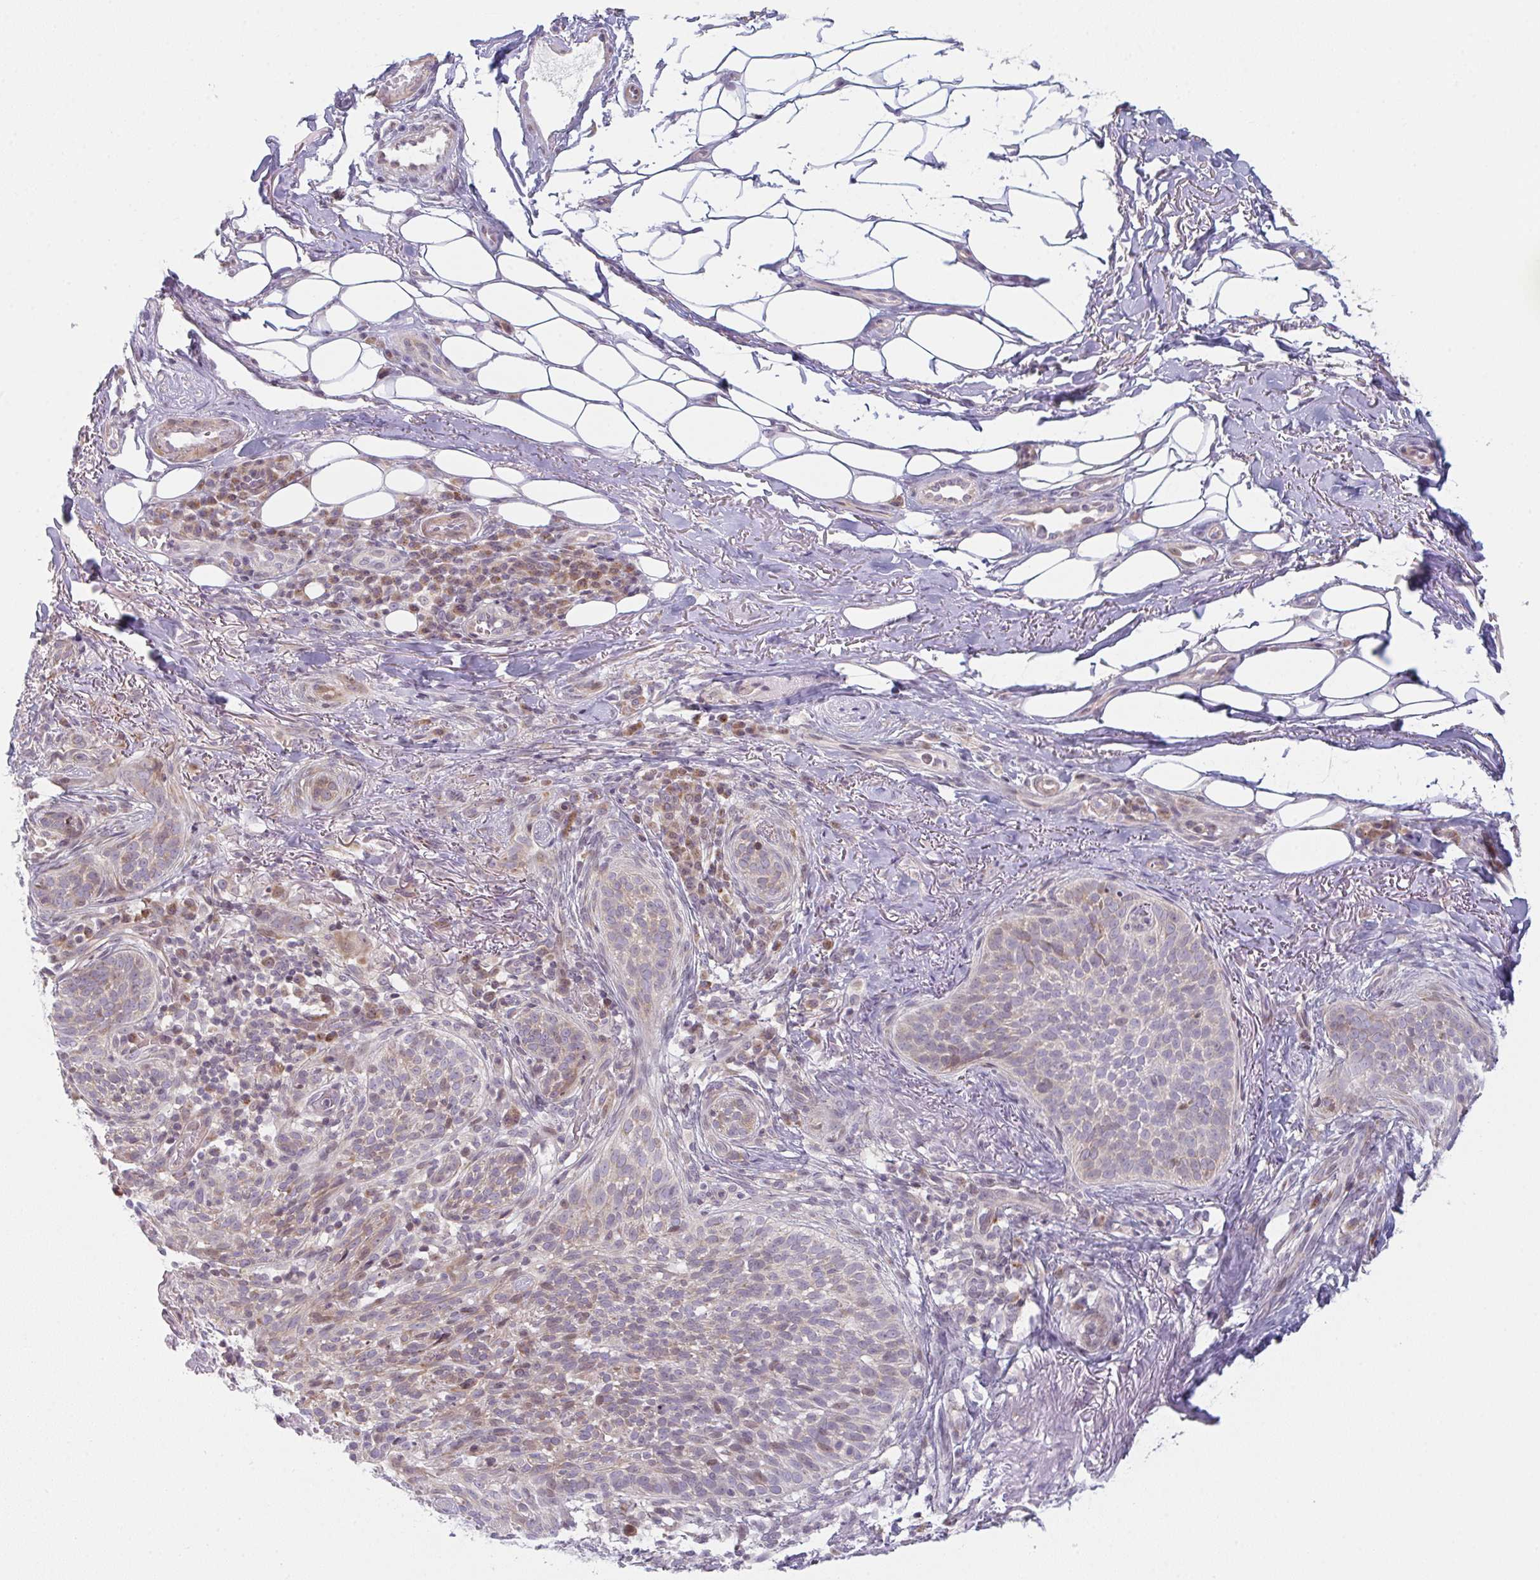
{"staining": {"intensity": "weak", "quantity": "<25%", "location": "cytoplasmic/membranous,nuclear"}, "tissue": "skin cancer", "cell_type": "Tumor cells", "image_type": "cancer", "snomed": [{"axis": "morphology", "description": "Basal cell carcinoma"}, {"axis": "topography", "description": "Skin"}, {"axis": "topography", "description": "Skin of head"}], "caption": "The photomicrograph demonstrates no significant expression in tumor cells of skin cancer.", "gene": "TMEM237", "patient": {"sex": "male", "age": 62}}